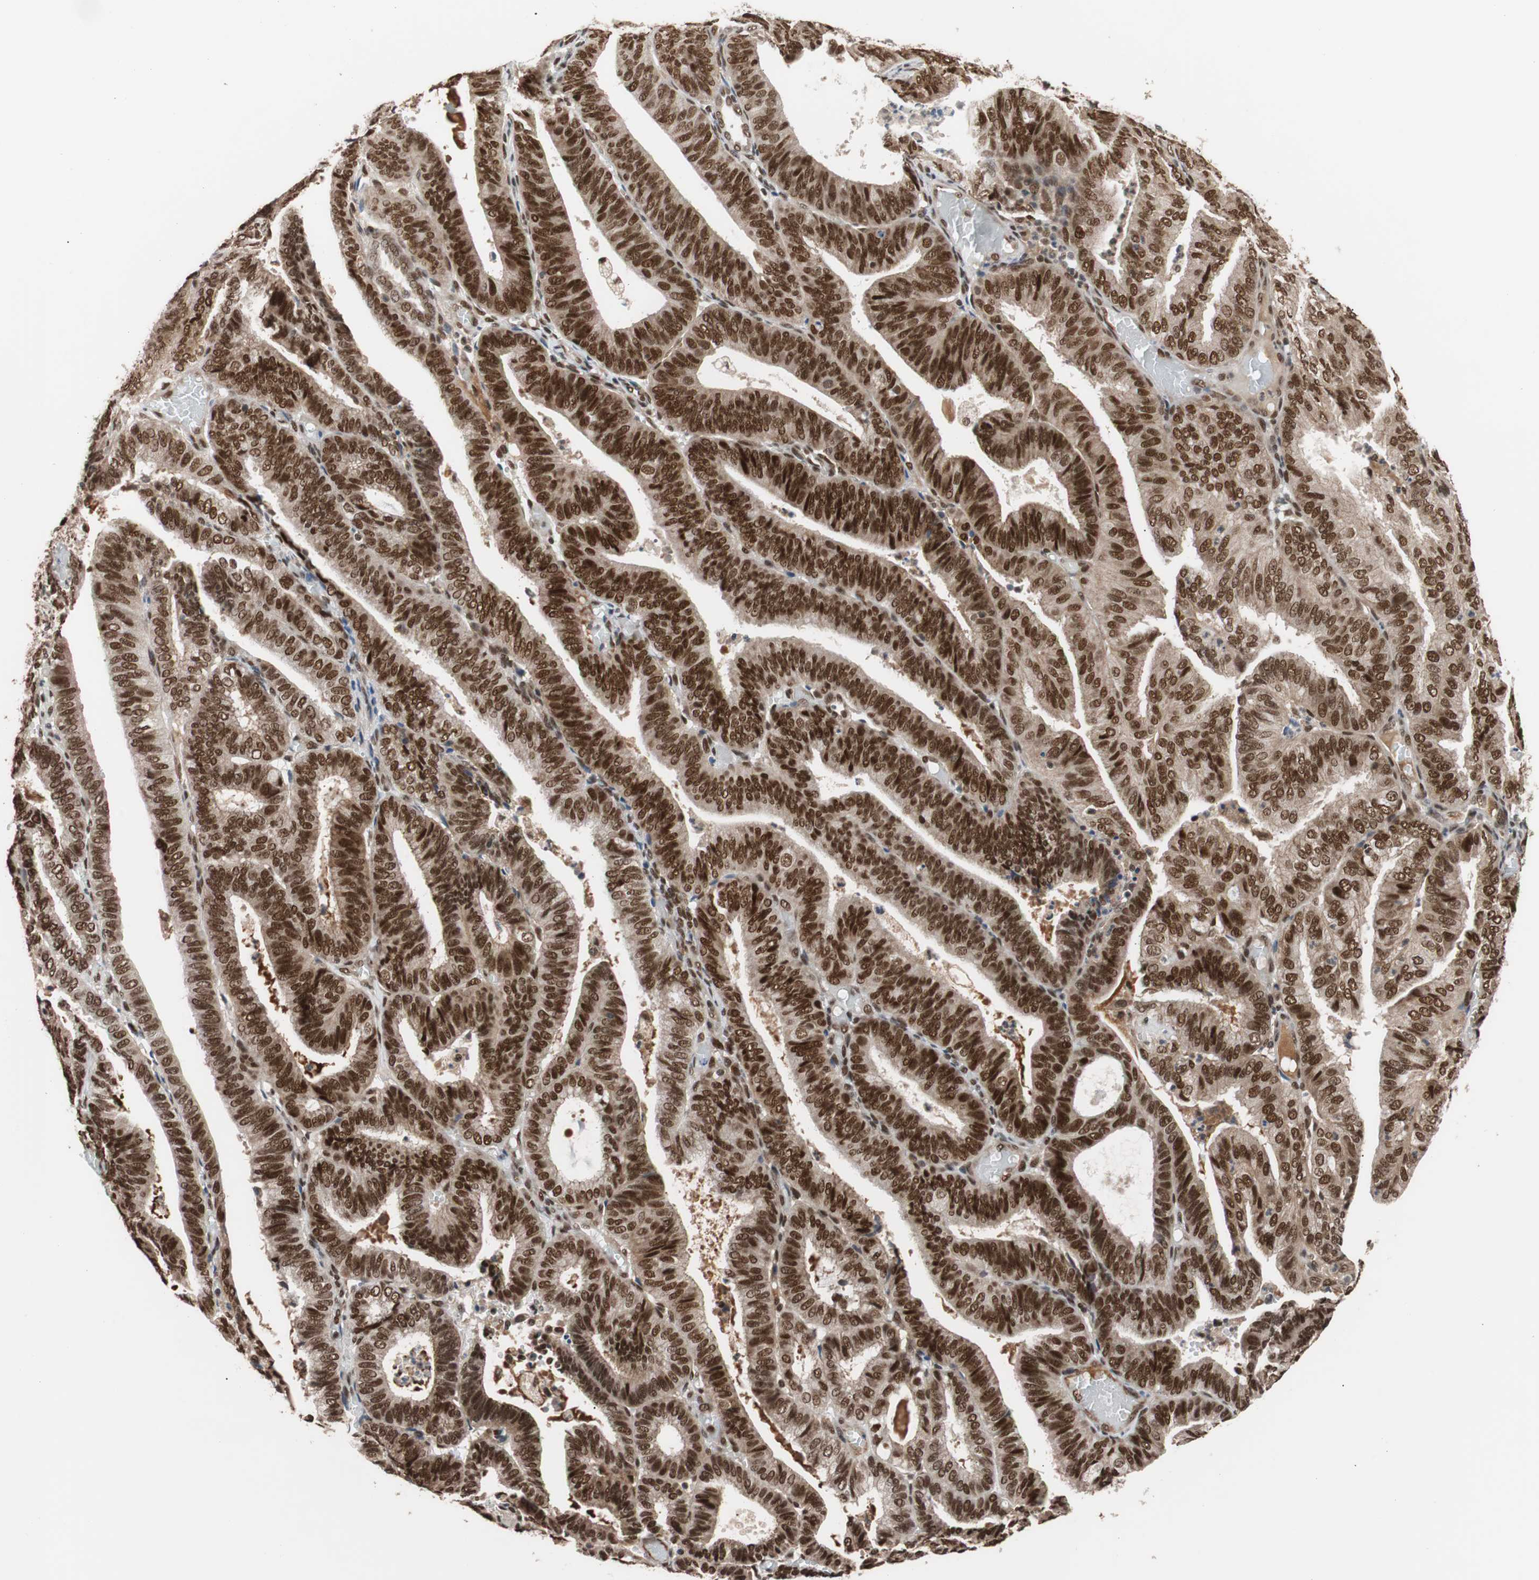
{"staining": {"intensity": "strong", "quantity": ">75%", "location": "nuclear"}, "tissue": "endometrial cancer", "cell_type": "Tumor cells", "image_type": "cancer", "snomed": [{"axis": "morphology", "description": "Adenocarcinoma, NOS"}, {"axis": "topography", "description": "Uterus"}], "caption": "The immunohistochemical stain labels strong nuclear positivity in tumor cells of endometrial cancer tissue.", "gene": "CHAMP1", "patient": {"sex": "female", "age": 60}}